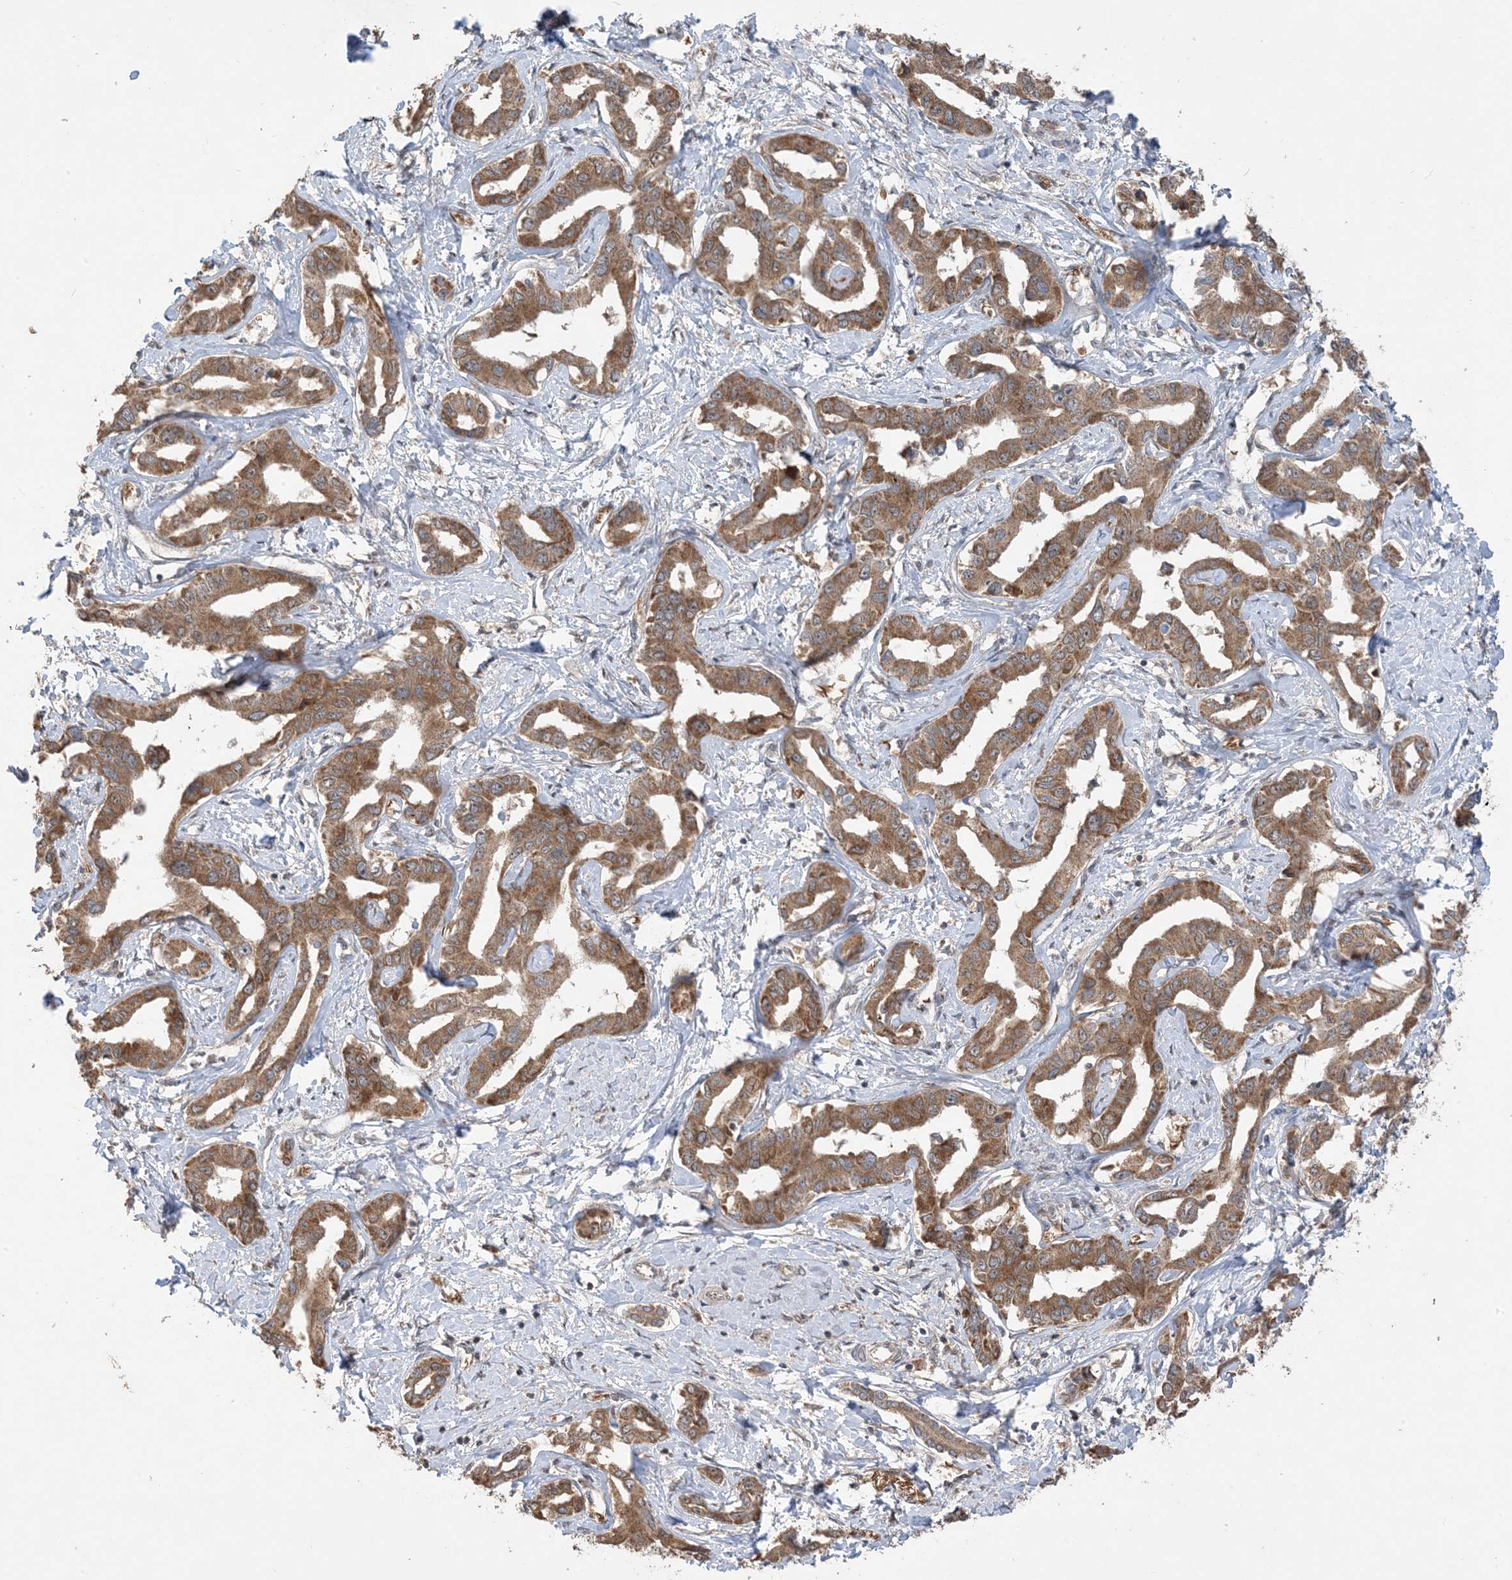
{"staining": {"intensity": "moderate", "quantity": ">75%", "location": "cytoplasmic/membranous"}, "tissue": "liver cancer", "cell_type": "Tumor cells", "image_type": "cancer", "snomed": [{"axis": "morphology", "description": "Cholangiocarcinoma"}, {"axis": "topography", "description": "Liver"}], "caption": "Tumor cells reveal medium levels of moderate cytoplasmic/membranous staining in about >75% of cells in liver cancer. Using DAB (brown) and hematoxylin (blue) stains, captured at high magnification using brightfield microscopy.", "gene": "PUSL1", "patient": {"sex": "male", "age": 59}}